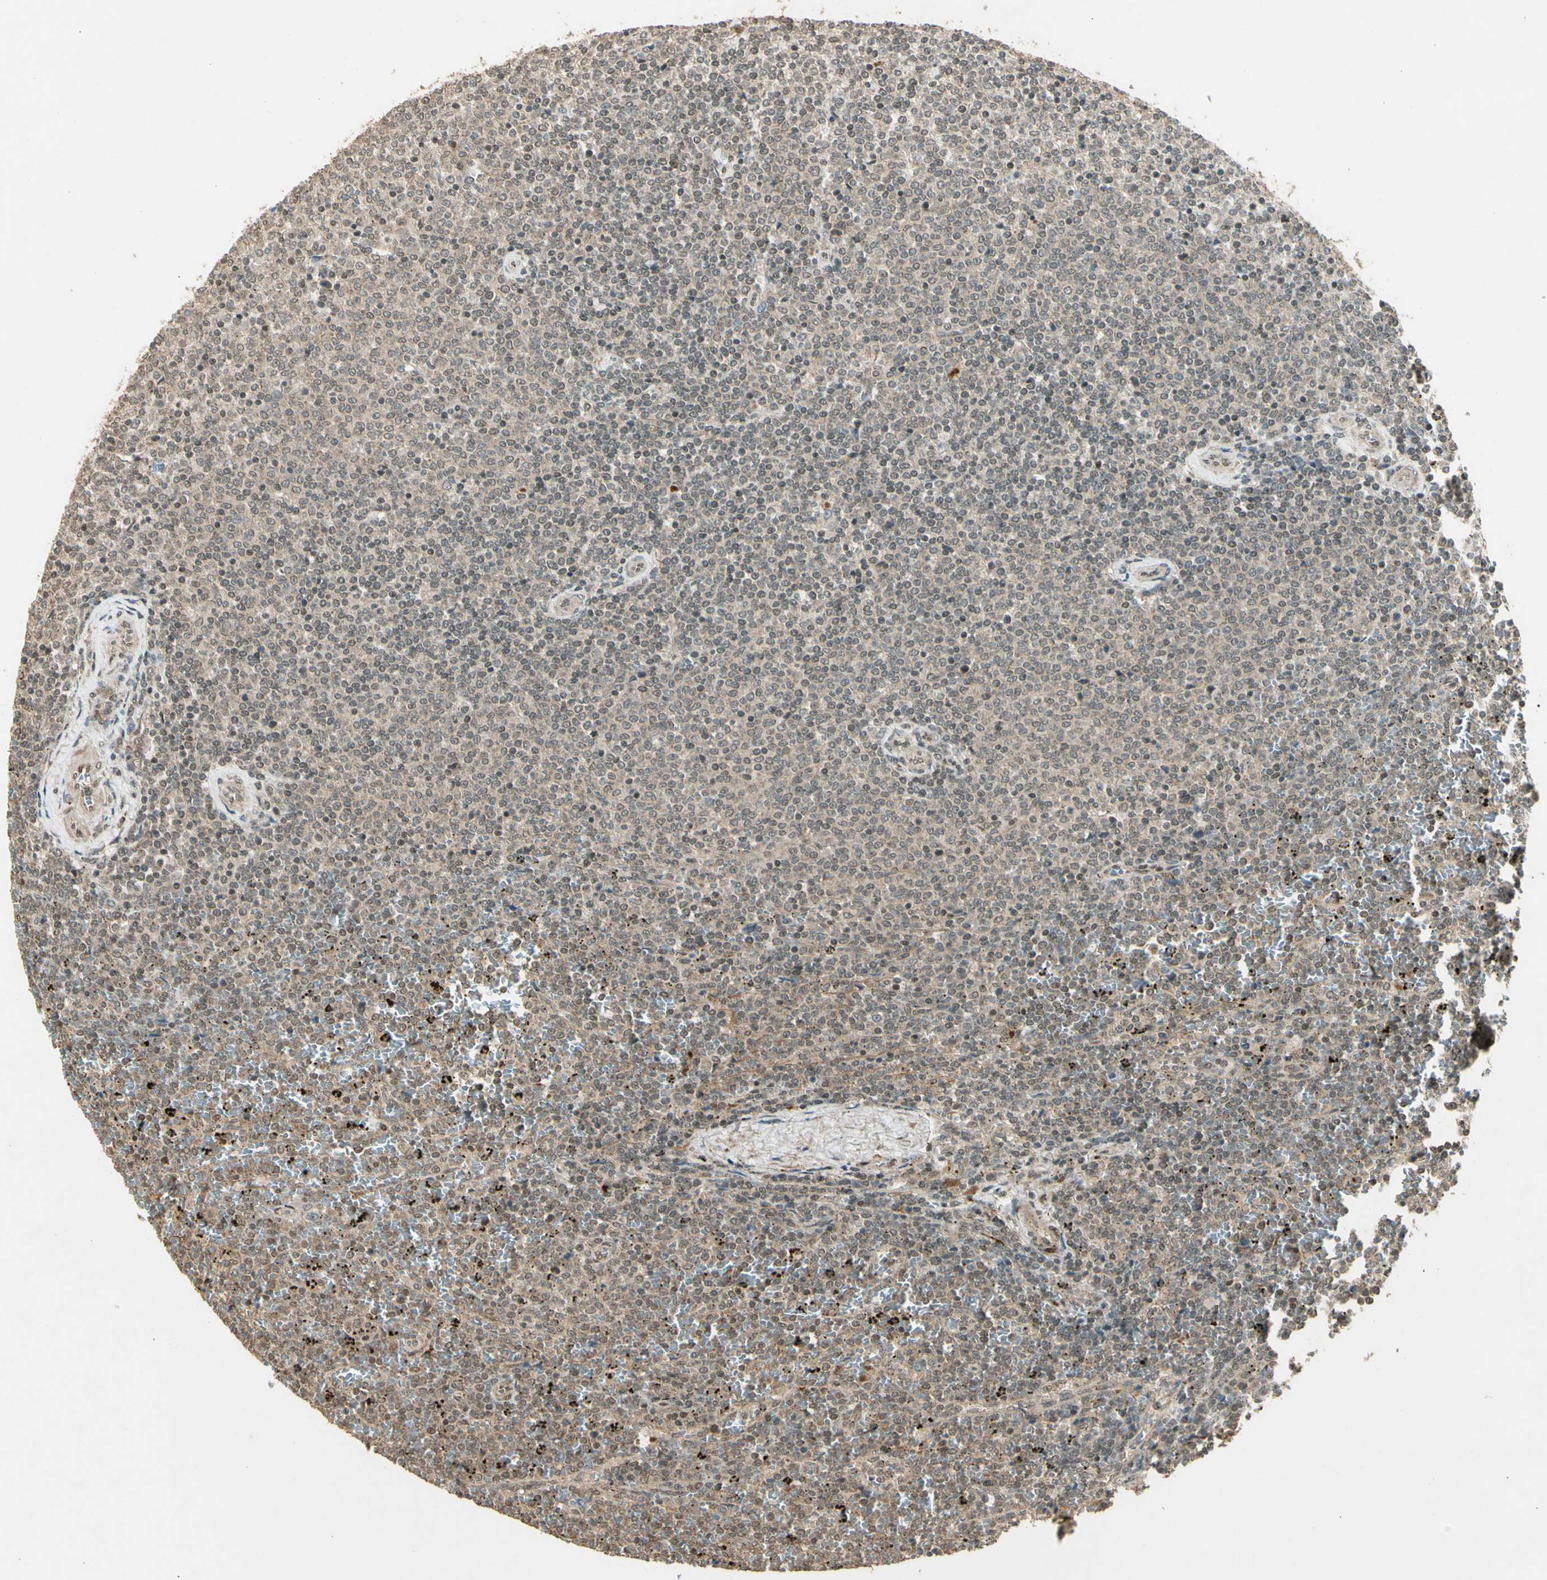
{"staining": {"intensity": "weak", "quantity": ">75%", "location": "cytoplasmic/membranous,nuclear"}, "tissue": "lymphoma", "cell_type": "Tumor cells", "image_type": "cancer", "snomed": [{"axis": "morphology", "description": "Malignant lymphoma, non-Hodgkin's type, Low grade"}, {"axis": "topography", "description": "Spleen"}], "caption": "Low-grade malignant lymphoma, non-Hodgkin's type tissue reveals weak cytoplasmic/membranous and nuclear staining in about >75% of tumor cells", "gene": "GMEB2", "patient": {"sex": "female", "age": 77}}